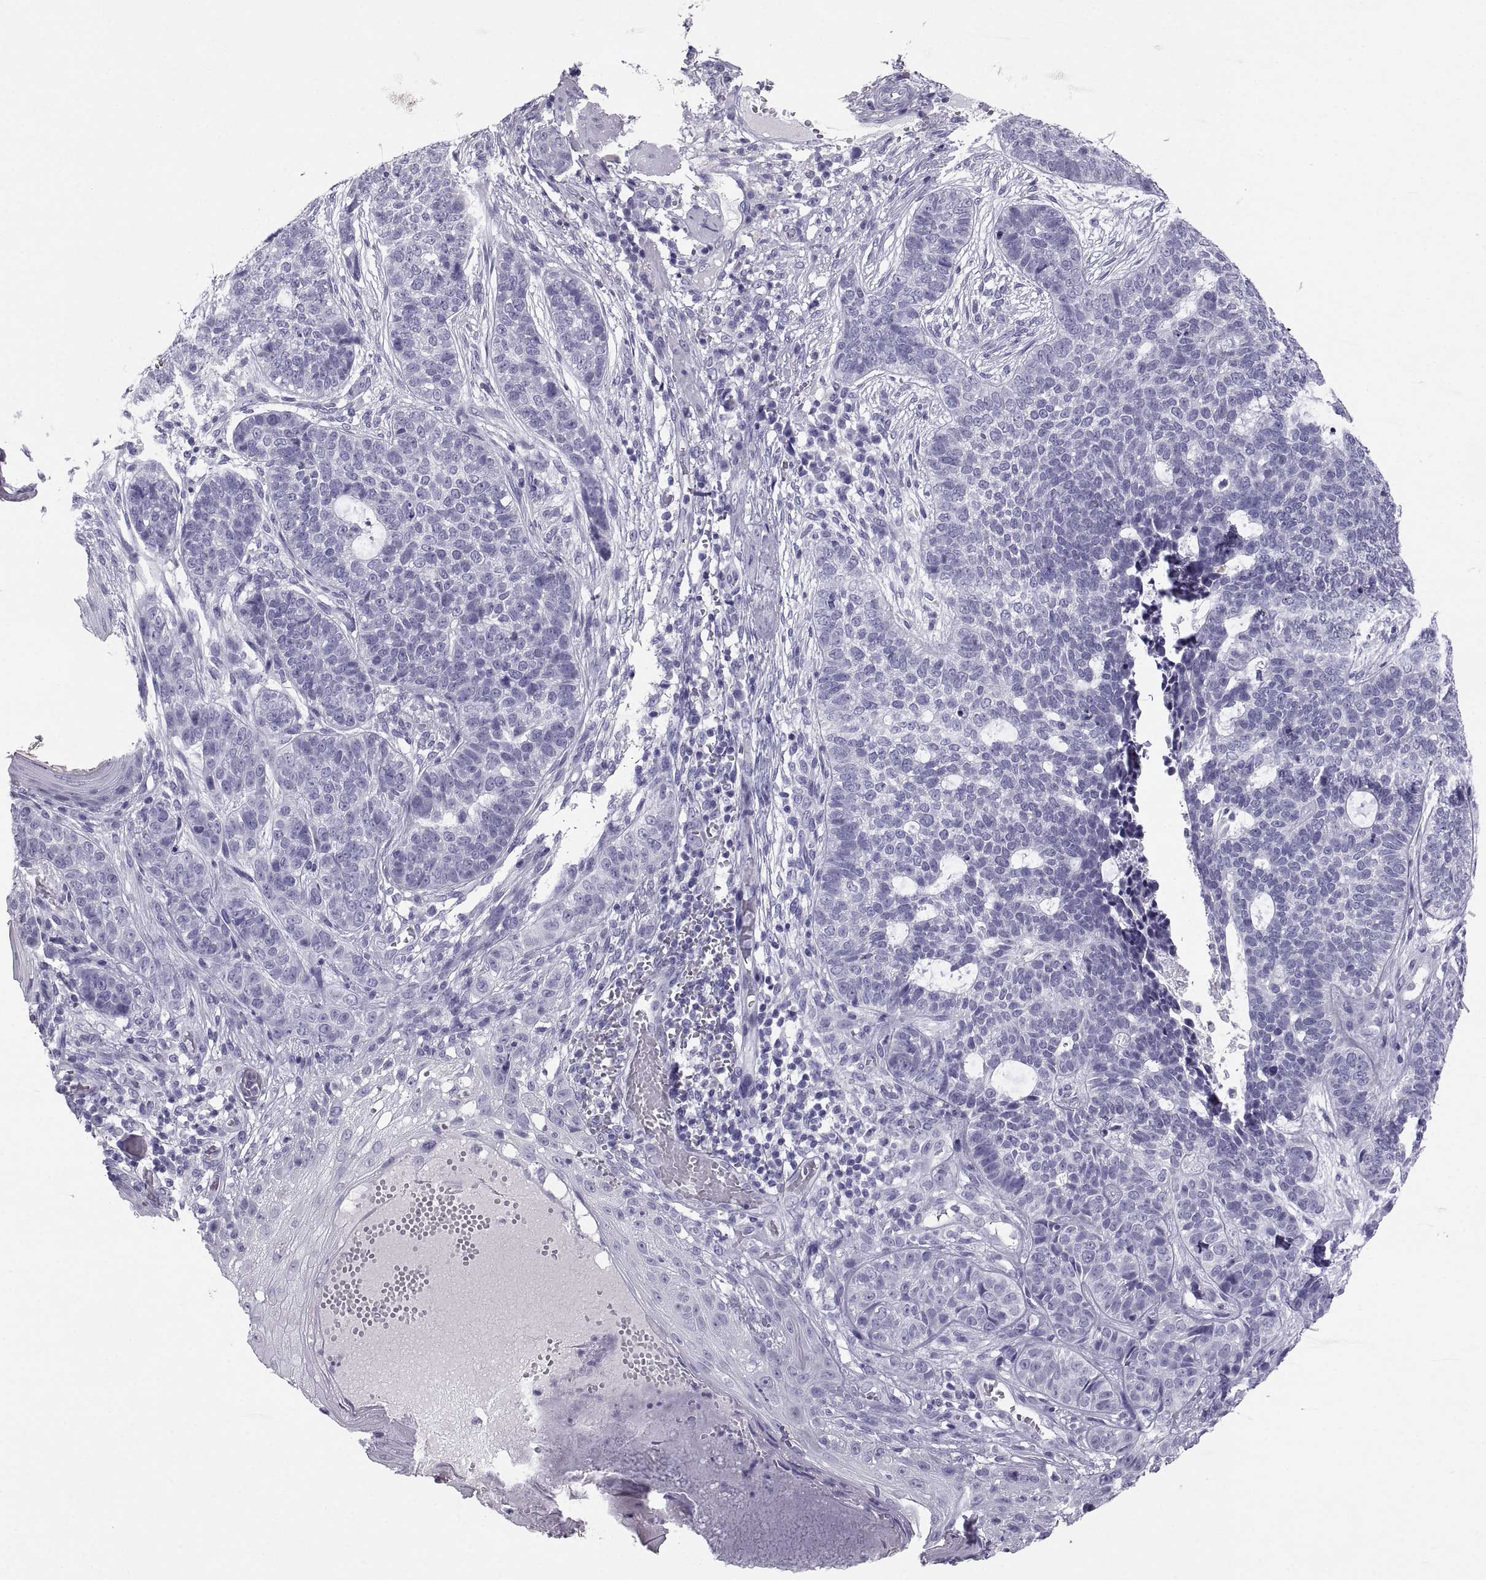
{"staining": {"intensity": "negative", "quantity": "none", "location": "none"}, "tissue": "skin cancer", "cell_type": "Tumor cells", "image_type": "cancer", "snomed": [{"axis": "morphology", "description": "Basal cell carcinoma"}, {"axis": "topography", "description": "Skin"}], "caption": "A high-resolution micrograph shows immunohistochemistry (IHC) staining of skin cancer (basal cell carcinoma), which demonstrates no significant positivity in tumor cells.", "gene": "PCSK1N", "patient": {"sex": "female", "age": 69}}